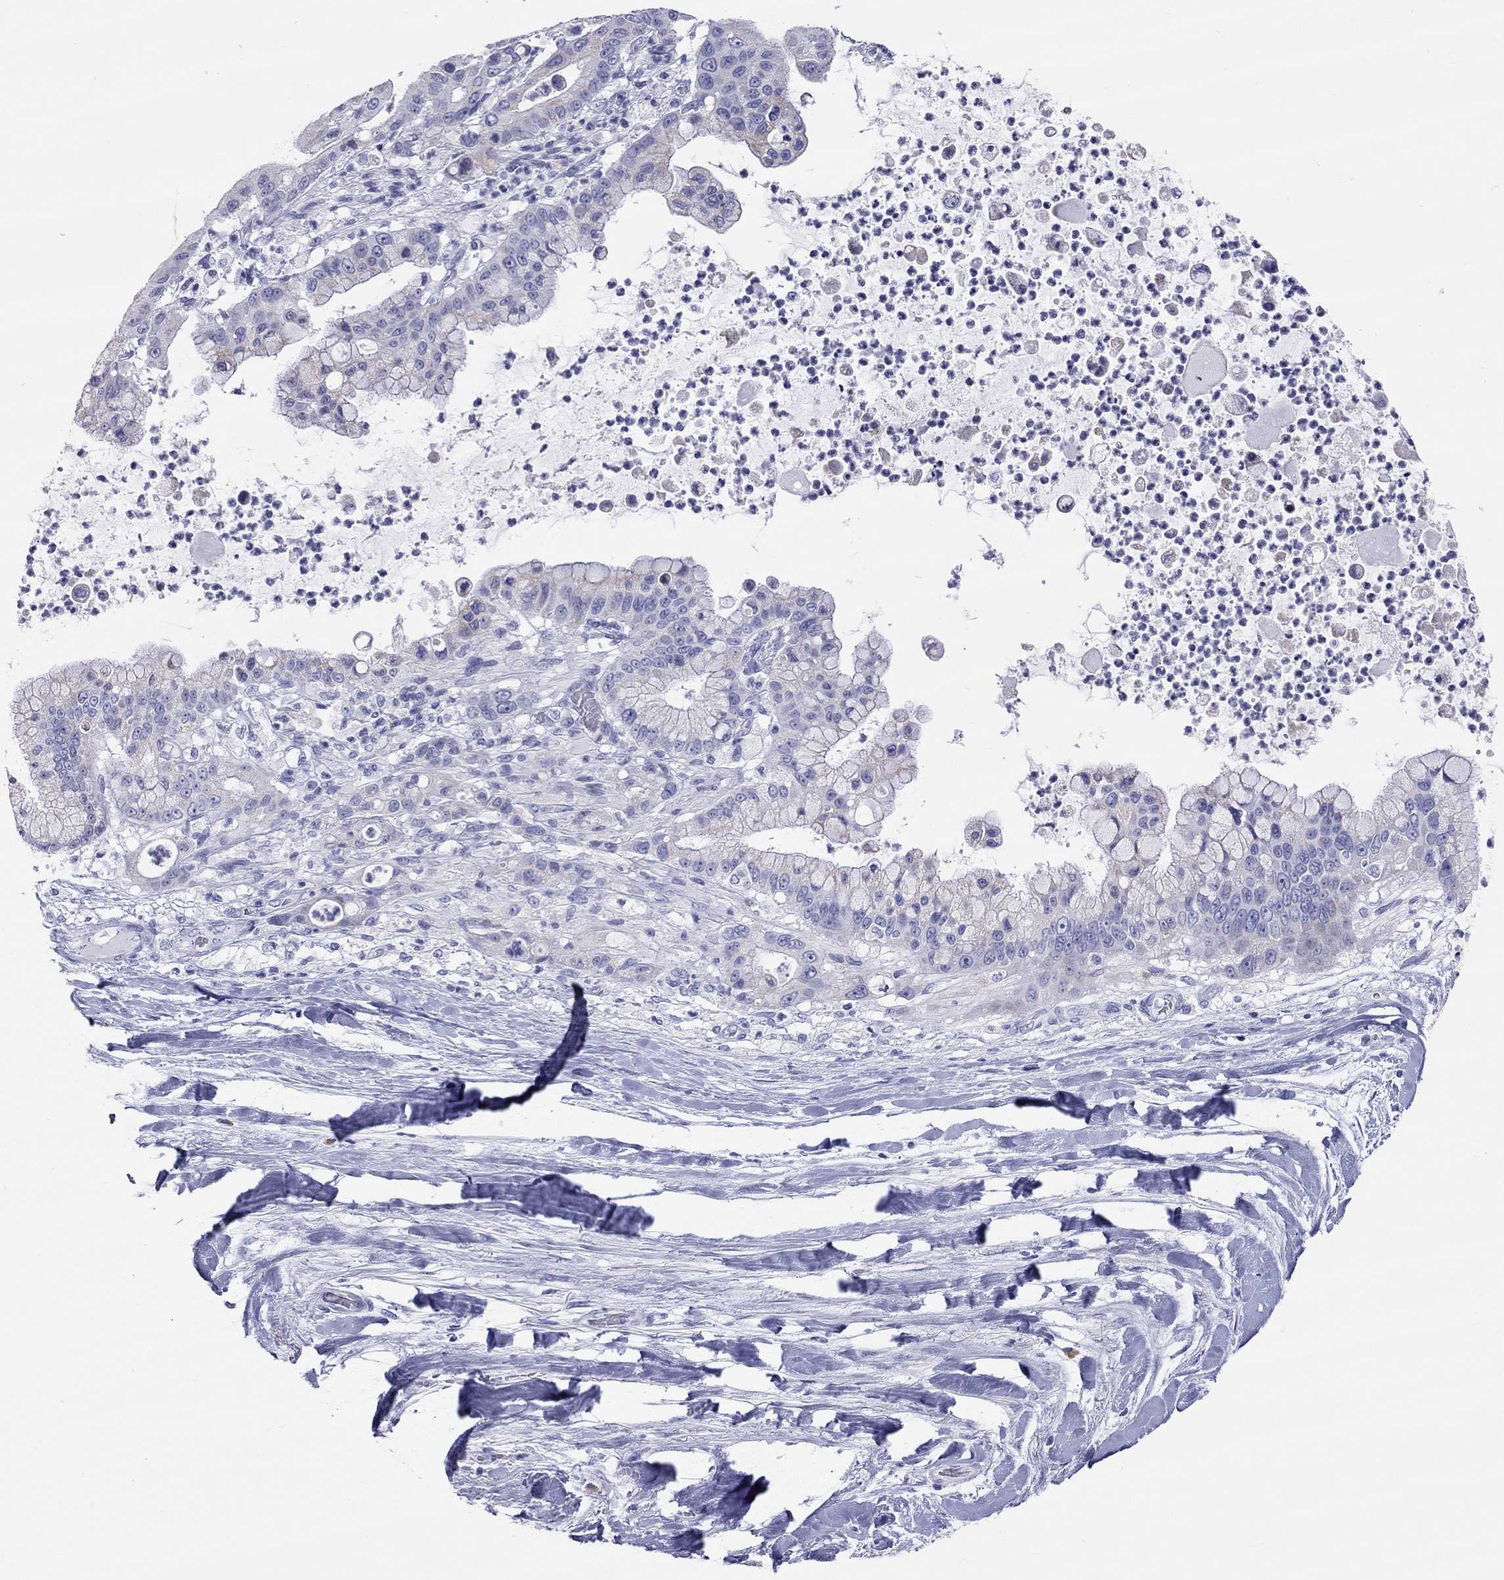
{"staining": {"intensity": "negative", "quantity": "none", "location": "none"}, "tissue": "liver cancer", "cell_type": "Tumor cells", "image_type": "cancer", "snomed": [{"axis": "morphology", "description": "Cholangiocarcinoma"}, {"axis": "topography", "description": "Liver"}], "caption": "The image demonstrates no significant positivity in tumor cells of liver cancer (cholangiocarcinoma).", "gene": "DPY19L2", "patient": {"sex": "female", "age": 54}}